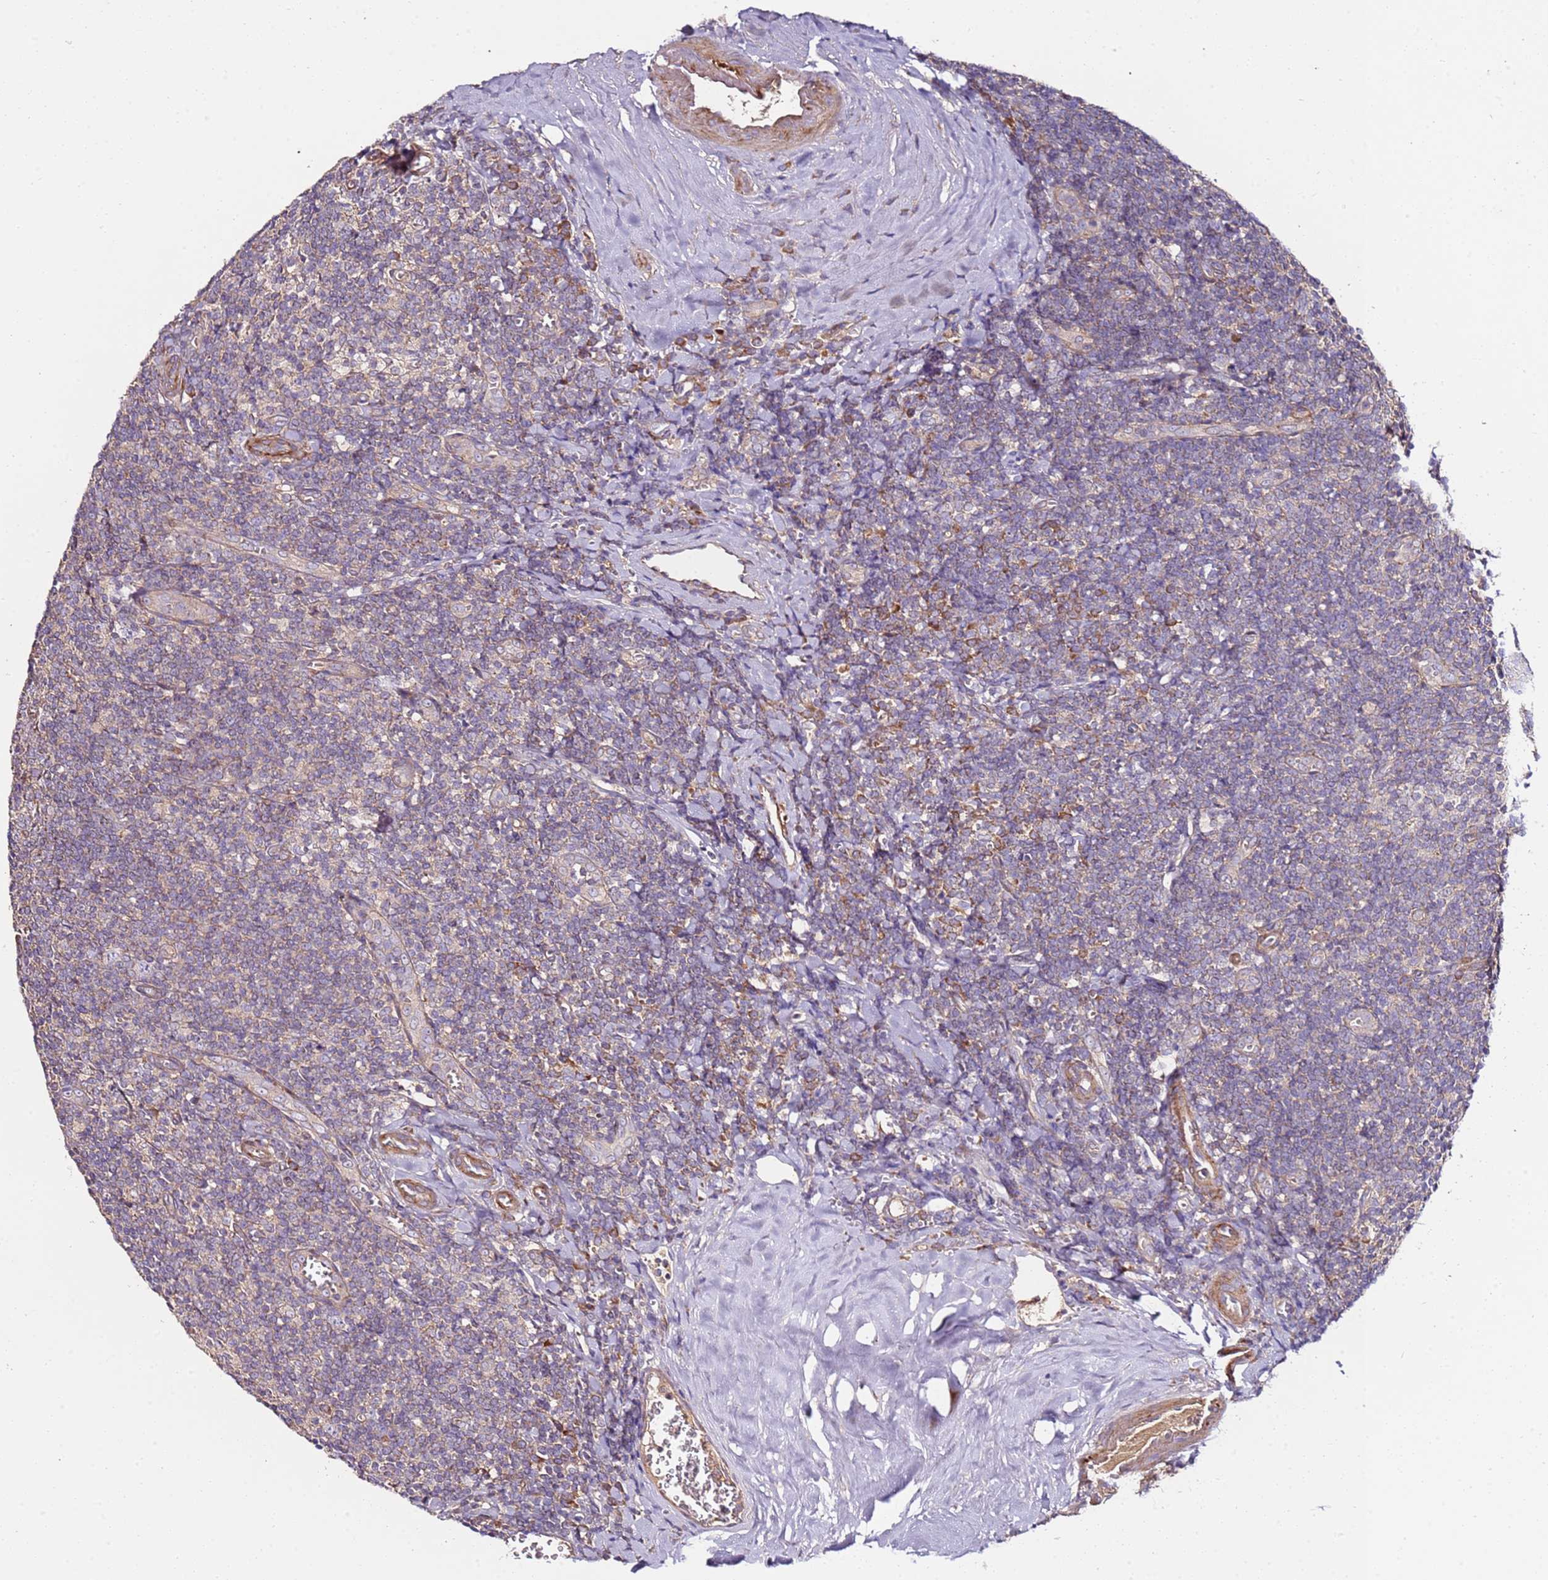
{"staining": {"intensity": "weak", "quantity": "<25%", "location": "cytoplasmic/membranous"}, "tissue": "tonsil", "cell_type": "Germinal center cells", "image_type": "normal", "snomed": [{"axis": "morphology", "description": "Normal tissue, NOS"}, {"axis": "topography", "description": "Tonsil"}], "caption": "Photomicrograph shows no significant protein staining in germinal center cells of unremarkable tonsil.", "gene": "KRTAP21", "patient": {"sex": "male", "age": 27}}